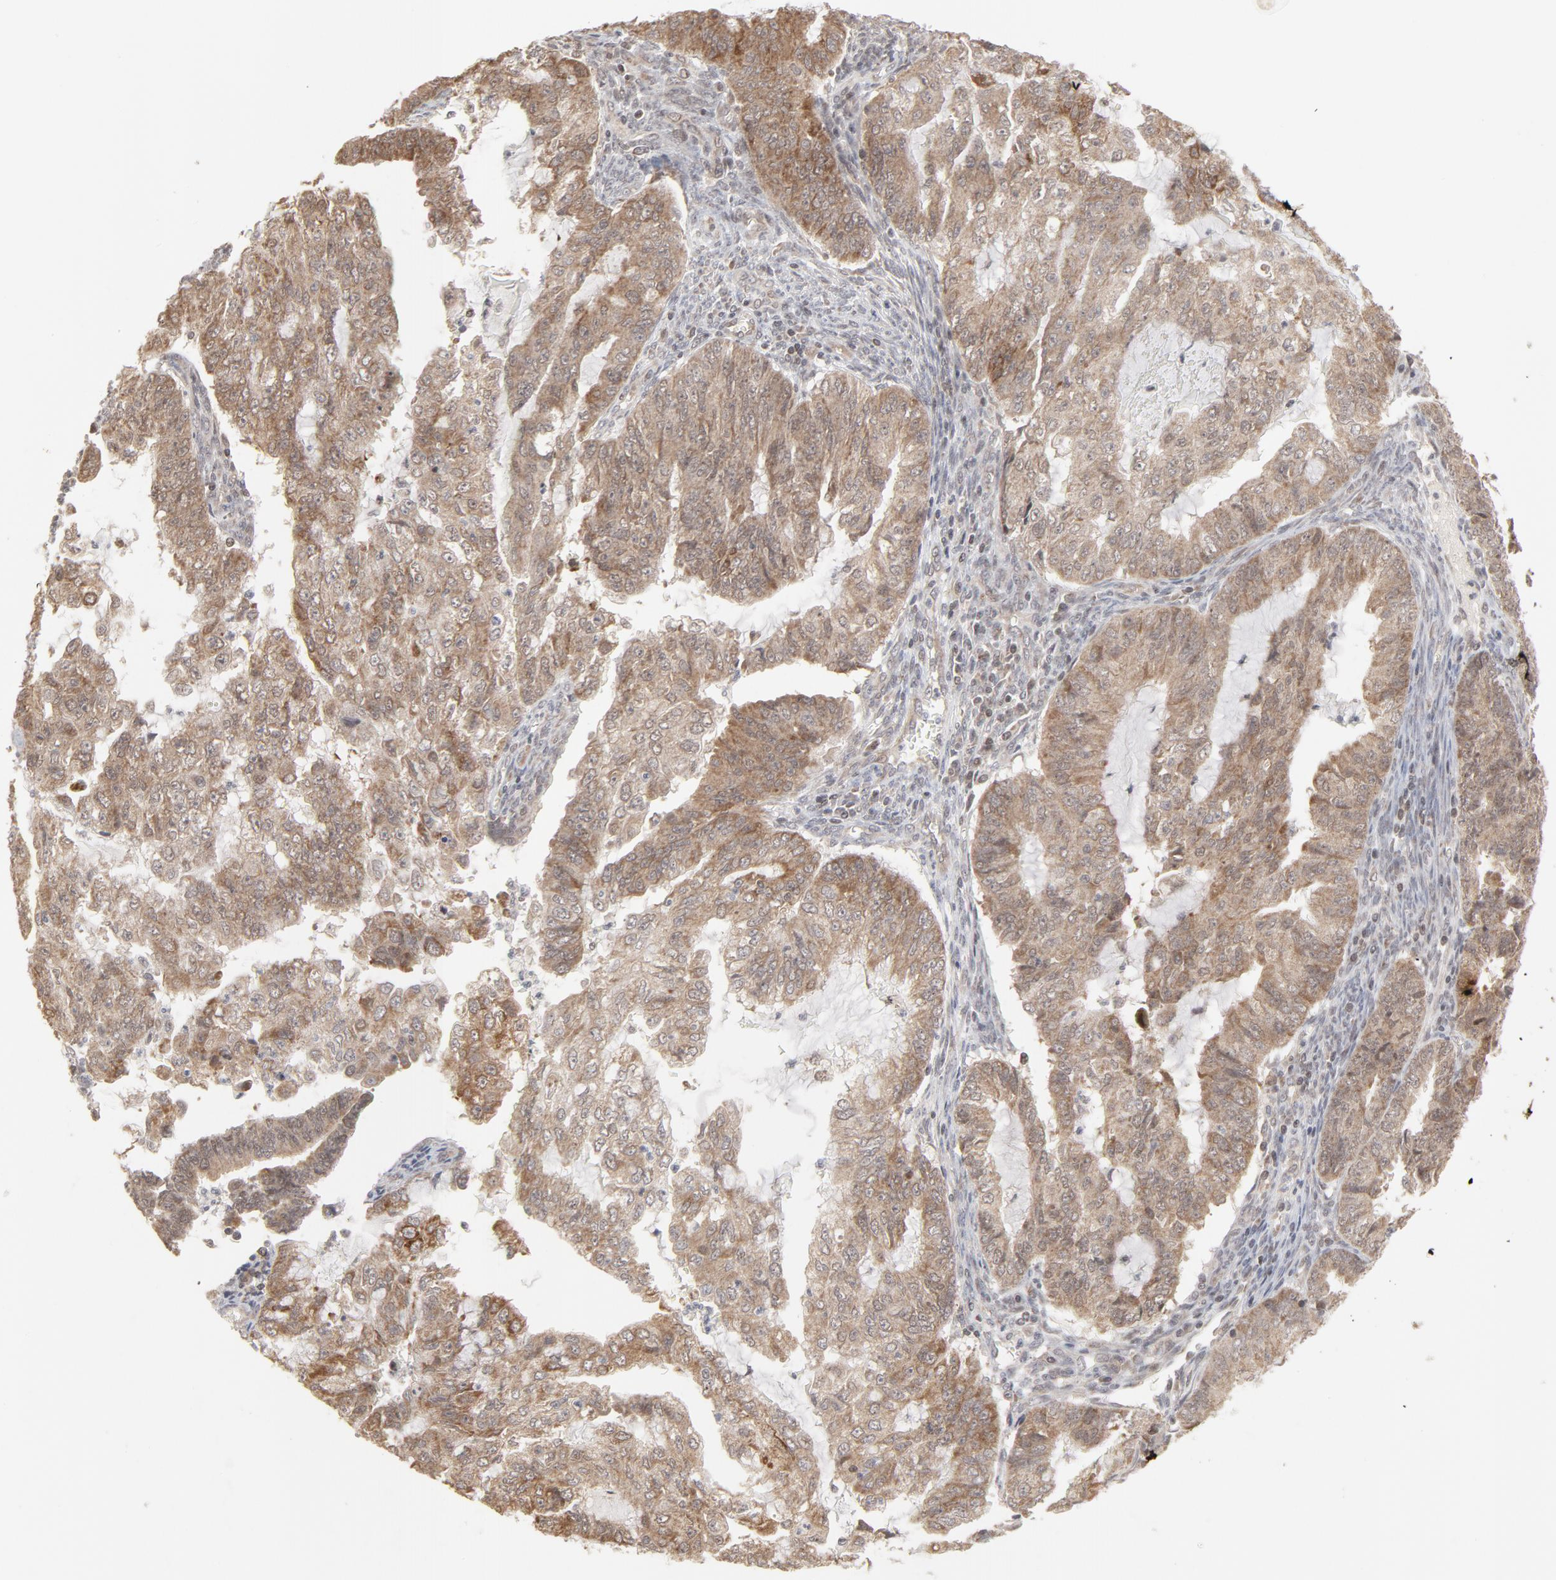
{"staining": {"intensity": "weak", "quantity": ">75%", "location": "cytoplasmic/membranous"}, "tissue": "endometrial cancer", "cell_type": "Tumor cells", "image_type": "cancer", "snomed": [{"axis": "morphology", "description": "Adenocarcinoma, NOS"}, {"axis": "topography", "description": "Endometrium"}], "caption": "The immunohistochemical stain shows weak cytoplasmic/membranous positivity in tumor cells of adenocarcinoma (endometrial) tissue. The staining was performed using DAB (3,3'-diaminobenzidine) to visualize the protein expression in brown, while the nuclei were stained in blue with hematoxylin (Magnification: 20x).", "gene": "ARIH1", "patient": {"sex": "female", "age": 75}}